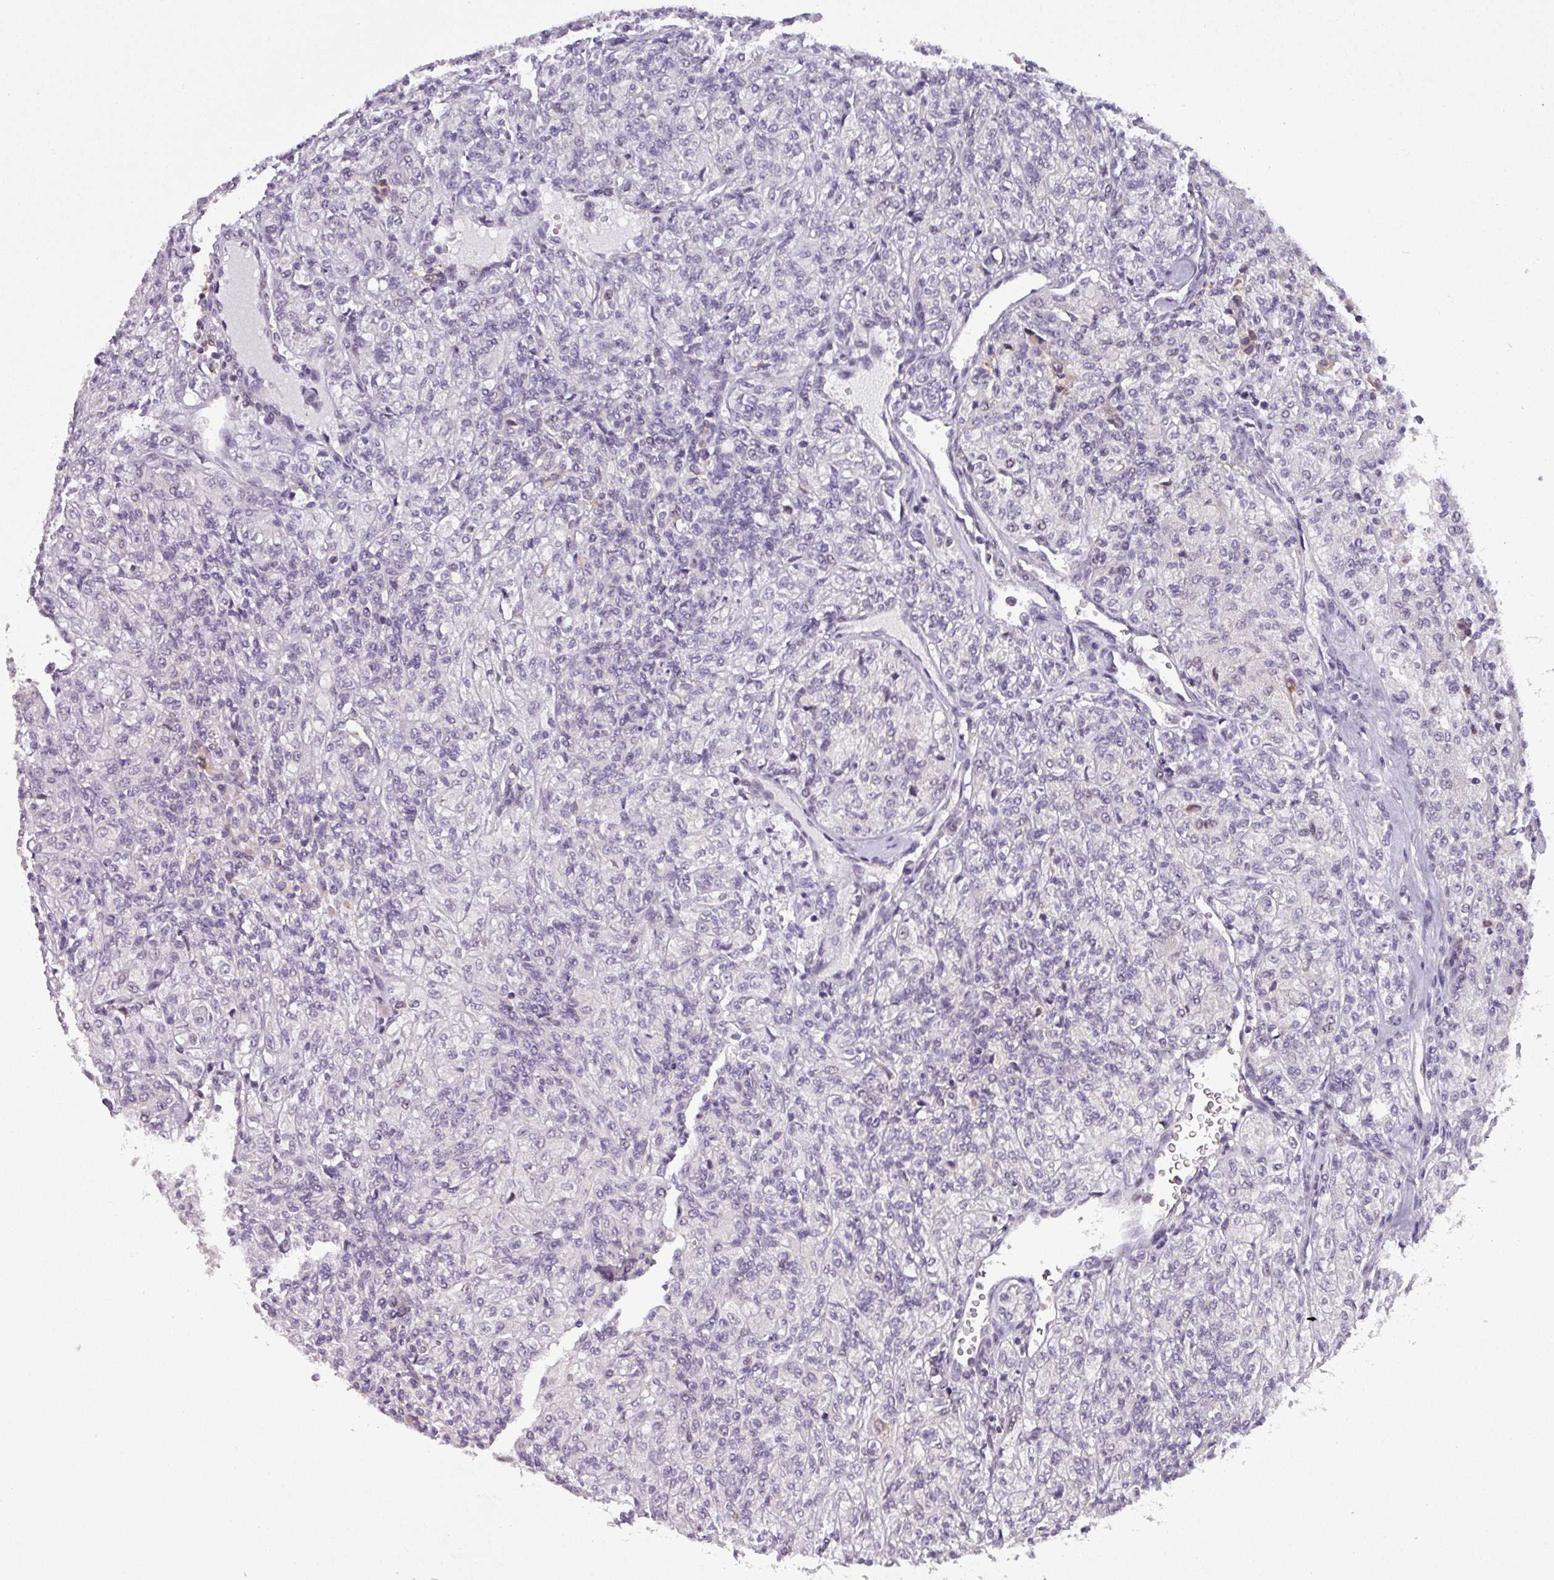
{"staining": {"intensity": "negative", "quantity": "none", "location": "none"}, "tissue": "renal cancer", "cell_type": "Tumor cells", "image_type": "cancer", "snomed": [{"axis": "morphology", "description": "Adenocarcinoma, NOS"}, {"axis": "topography", "description": "Kidney"}], "caption": "There is no significant staining in tumor cells of renal cancer.", "gene": "NPFFR1", "patient": {"sex": "male", "age": 77}}